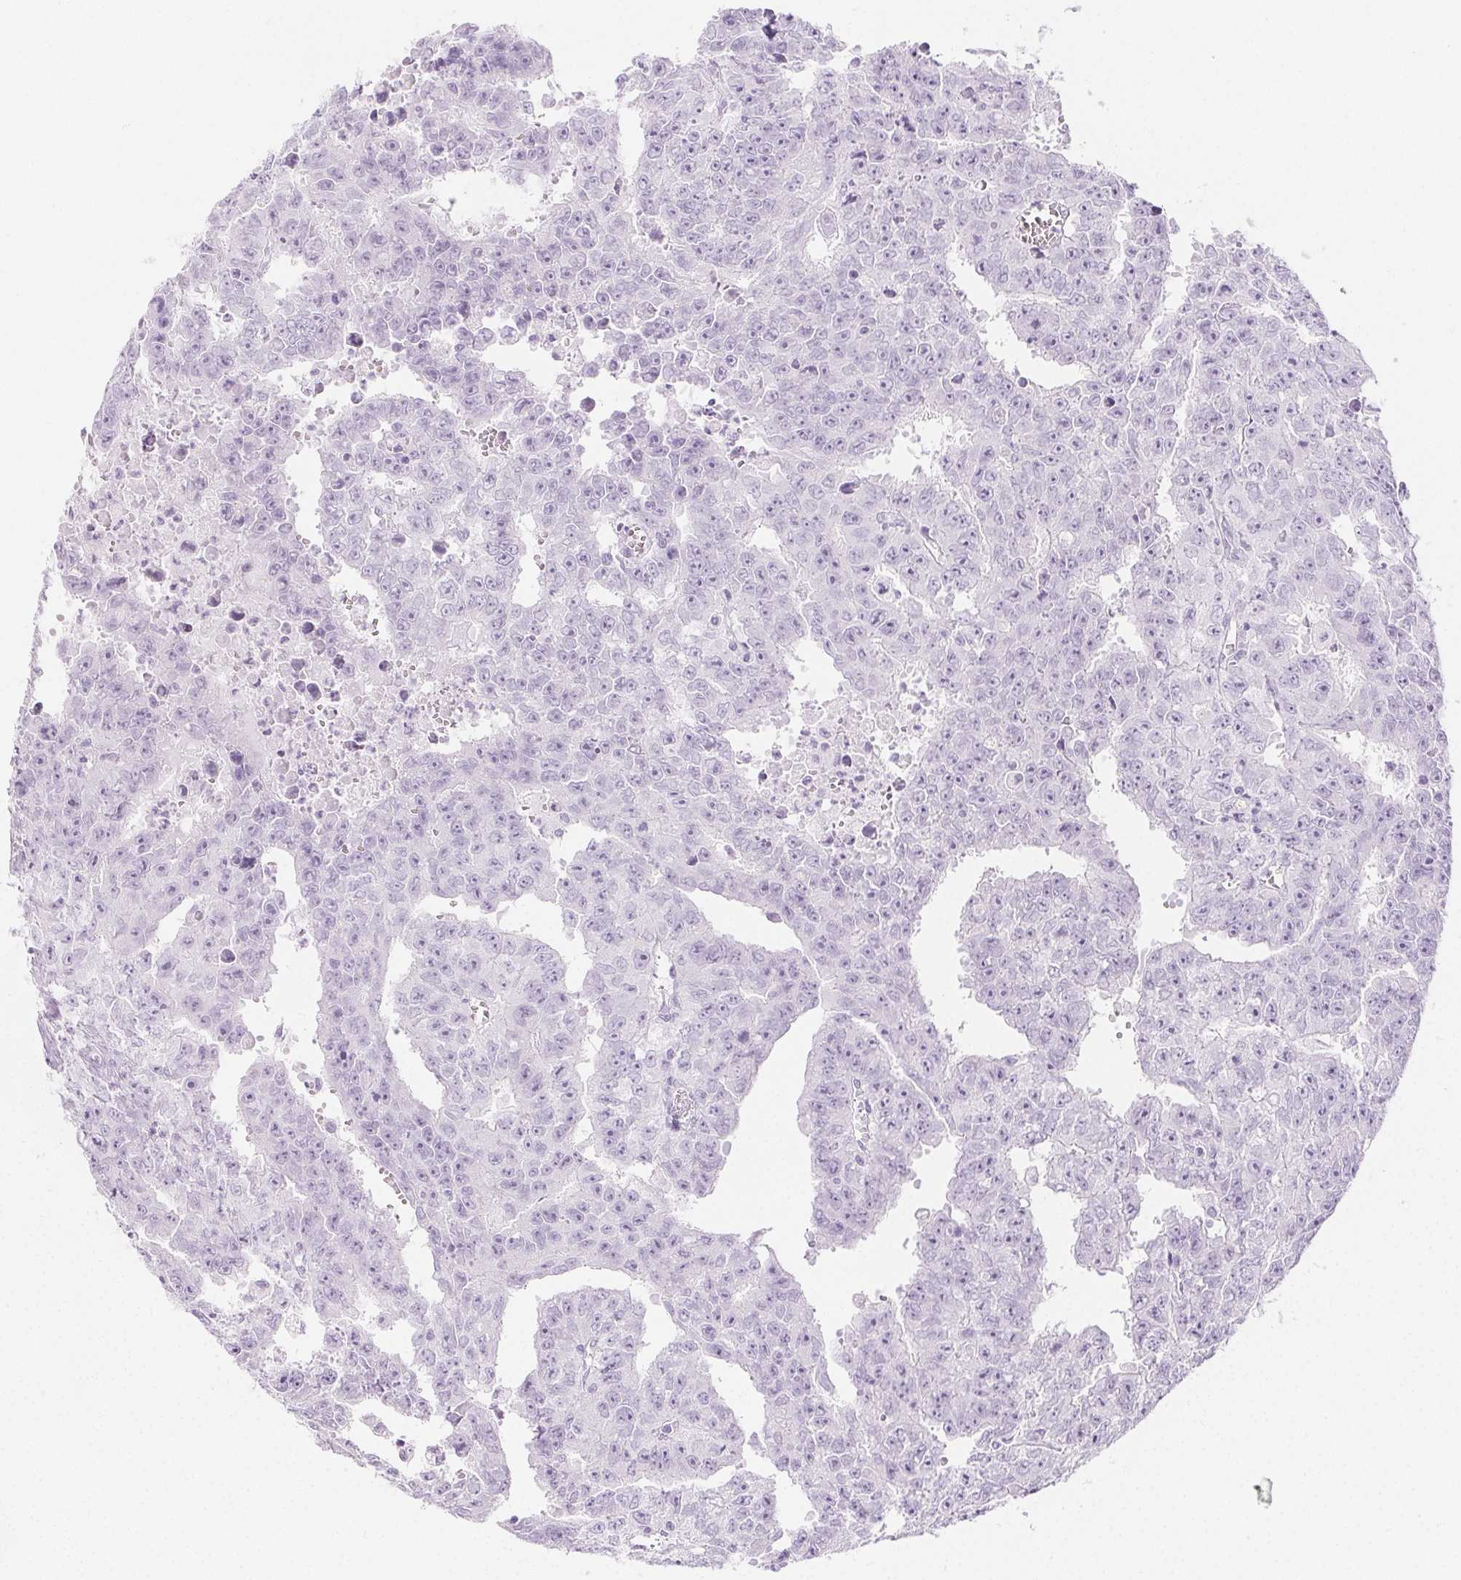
{"staining": {"intensity": "negative", "quantity": "none", "location": "none"}, "tissue": "testis cancer", "cell_type": "Tumor cells", "image_type": "cancer", "snomed": [{"axis": "morphology", "description": "Carcinoma, Embryonal, NOS"}, {"axis": "morphology", "description": "Teratoma, malignant, NOS"}, {"axis": "topography", "description": "Testis"}], "caption": "Testis embryonal carcinoma was stained to show a protein in brown. There is no significant positivity in tumor cells.", "gene": "SPRR3", "patient": {"sex": "male", "age": 24}}